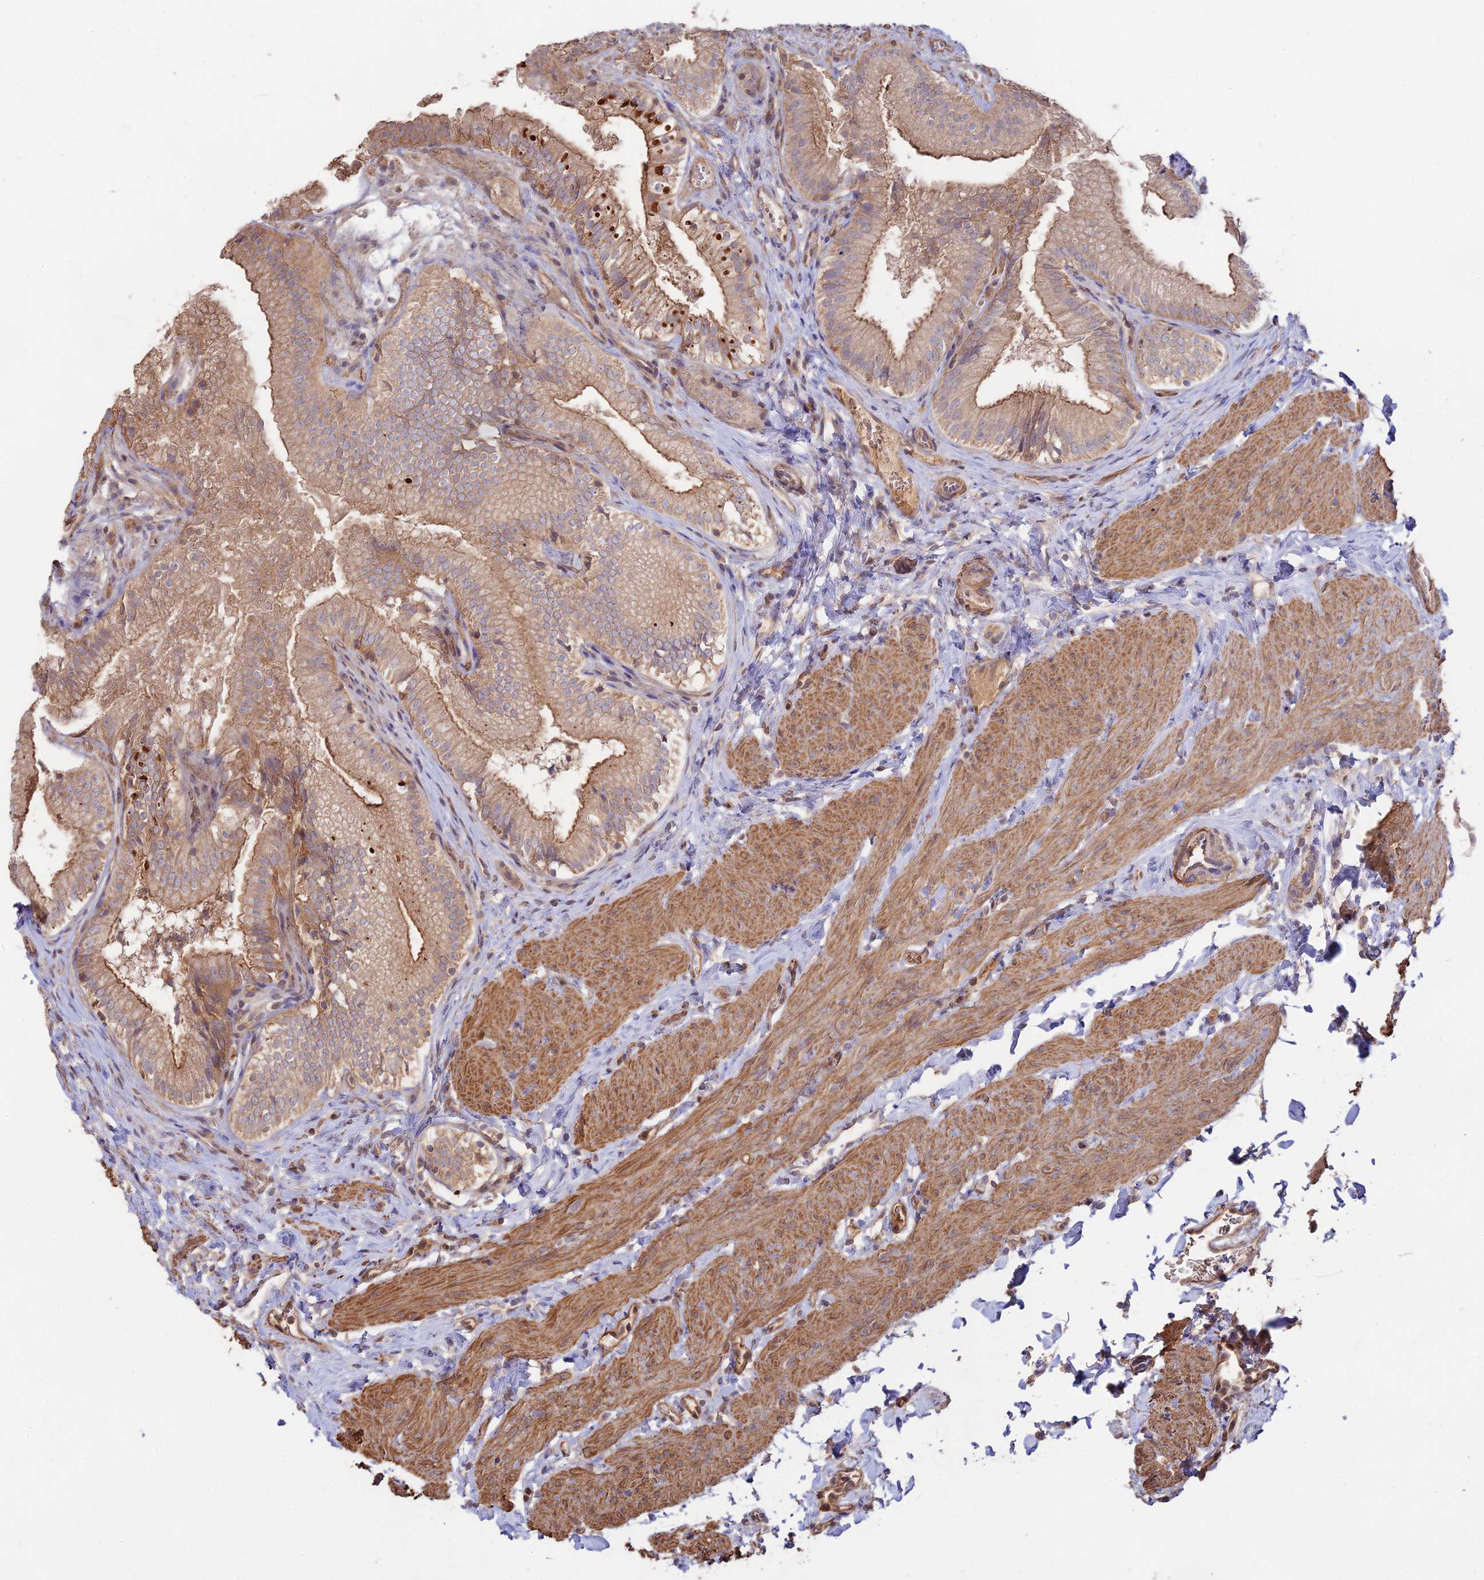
{"staining": {"intensity": "weak", "quantity": ">75%", "location": "cytoplasmic/membranous"}, "tissue": "gallbladder", "cell_type": "Glandular cells", "image_type": "normal", "snomed": [{"axis": "morphology", "description": "Normal tissue, NOS"}, {"axis": "topography", "description": "Gallbladder"}], "caption": "Protein analysis of unremarkable gallbladder displays weak cytoplasmic/membranous expression in about >75% of glandular cells. The protein of interest is stained brown, and the nuclei are stained in blue (DAB IHC with brightfield microscopy, high magnification).", "gene": "CLCF1", "patient": {"sex": "female", "age": 30}}